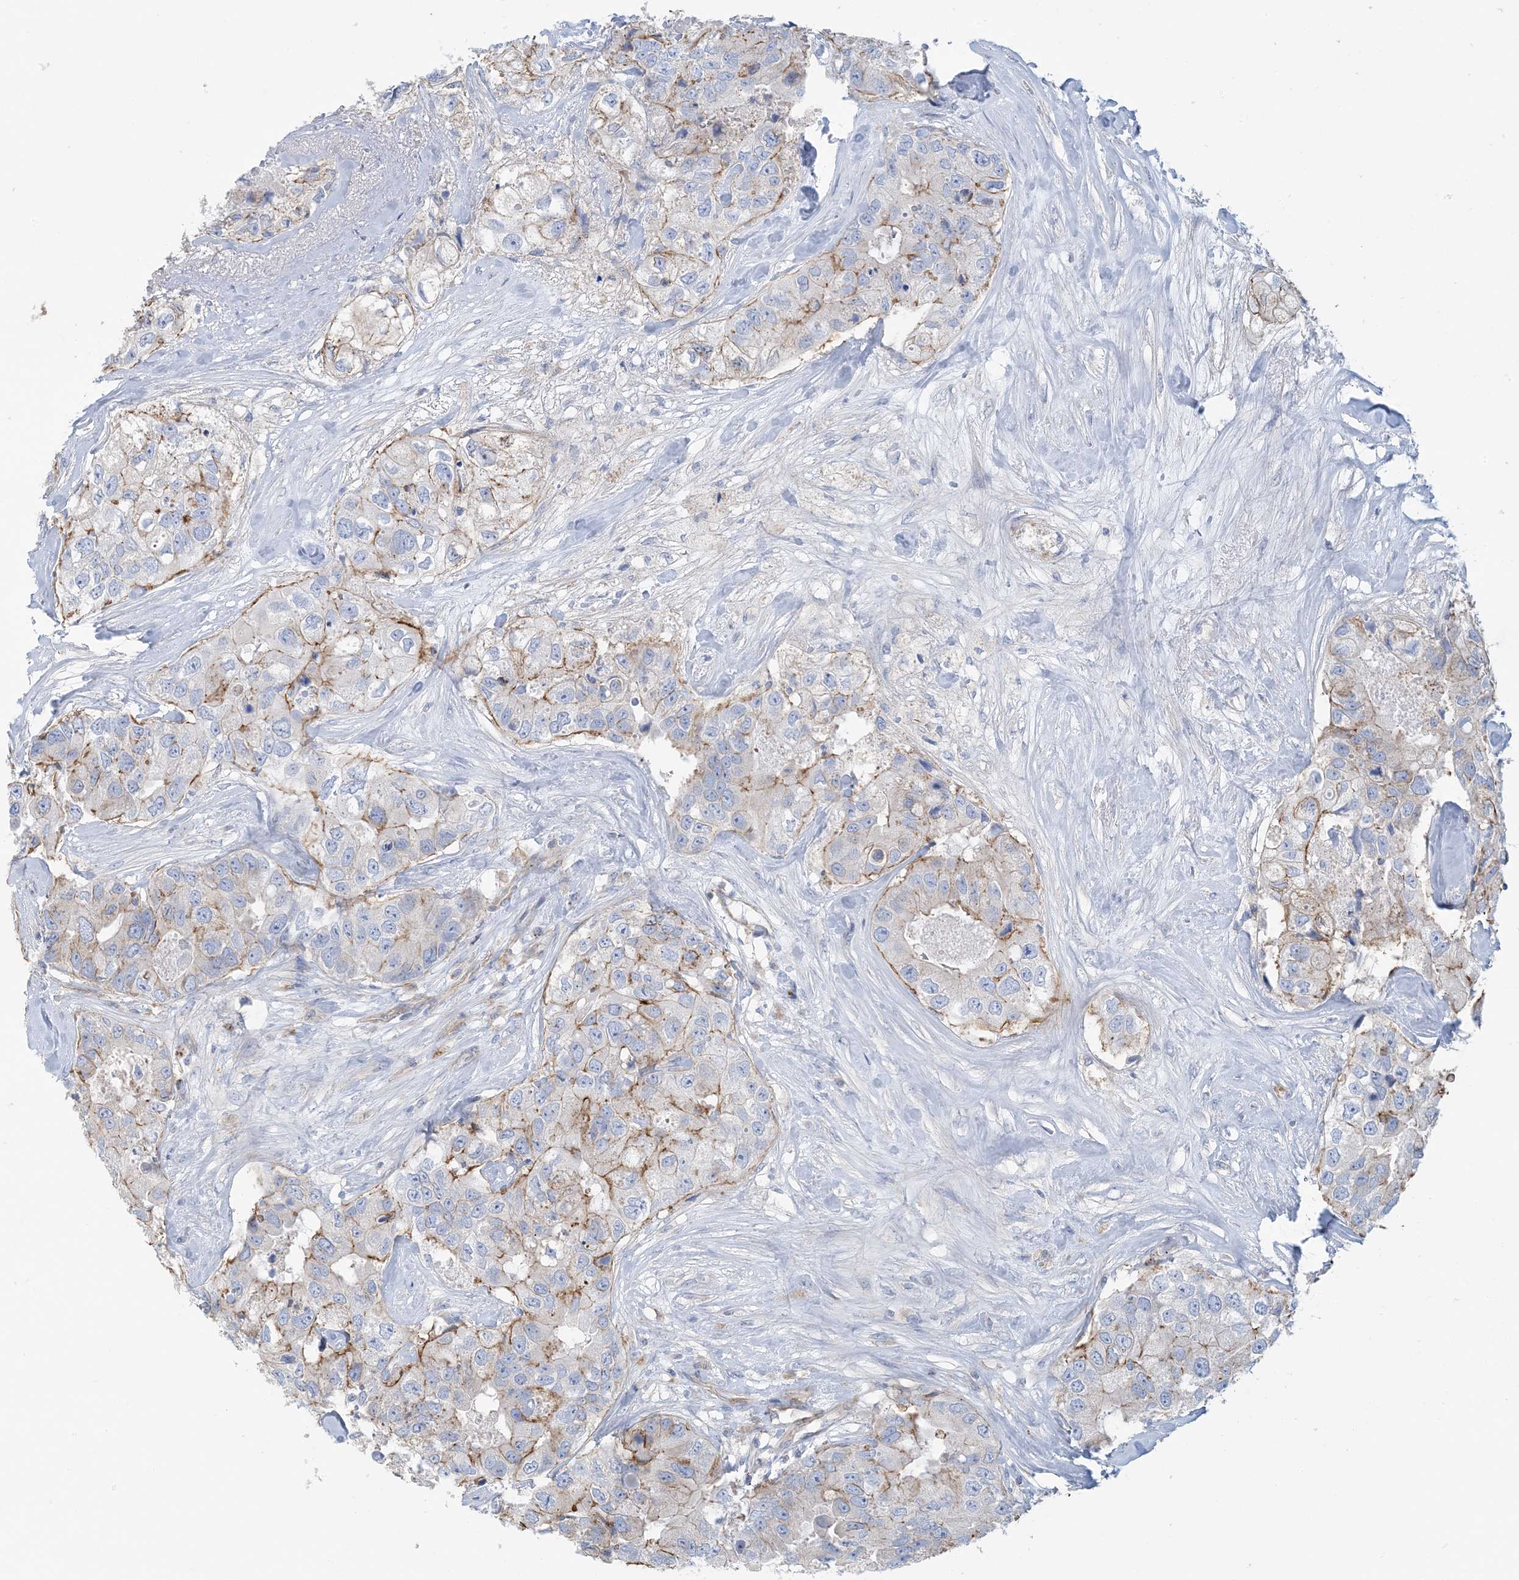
{"staining": {"intensity": "moderate", "quantity": "<25%", "location": "cytoplasmic/membranous"}, "tissue": "breast cancer", "cell_type": "Tumor cells", "image_type": "cancer", "snomed": [{"axis": "morphology", "description": "Duct carcinoma"}, {"axis": "topography", "description": "Breast"}], "caption": "Immunohistochemistry of breast cancer (invasive ductal carcinoma) shows low levels of moderate cytoplasmic/membranous staining in approximately <25% of tumor cells.", "gene": "CALHM5", "patient": {"sex": "female", "age": 62}}